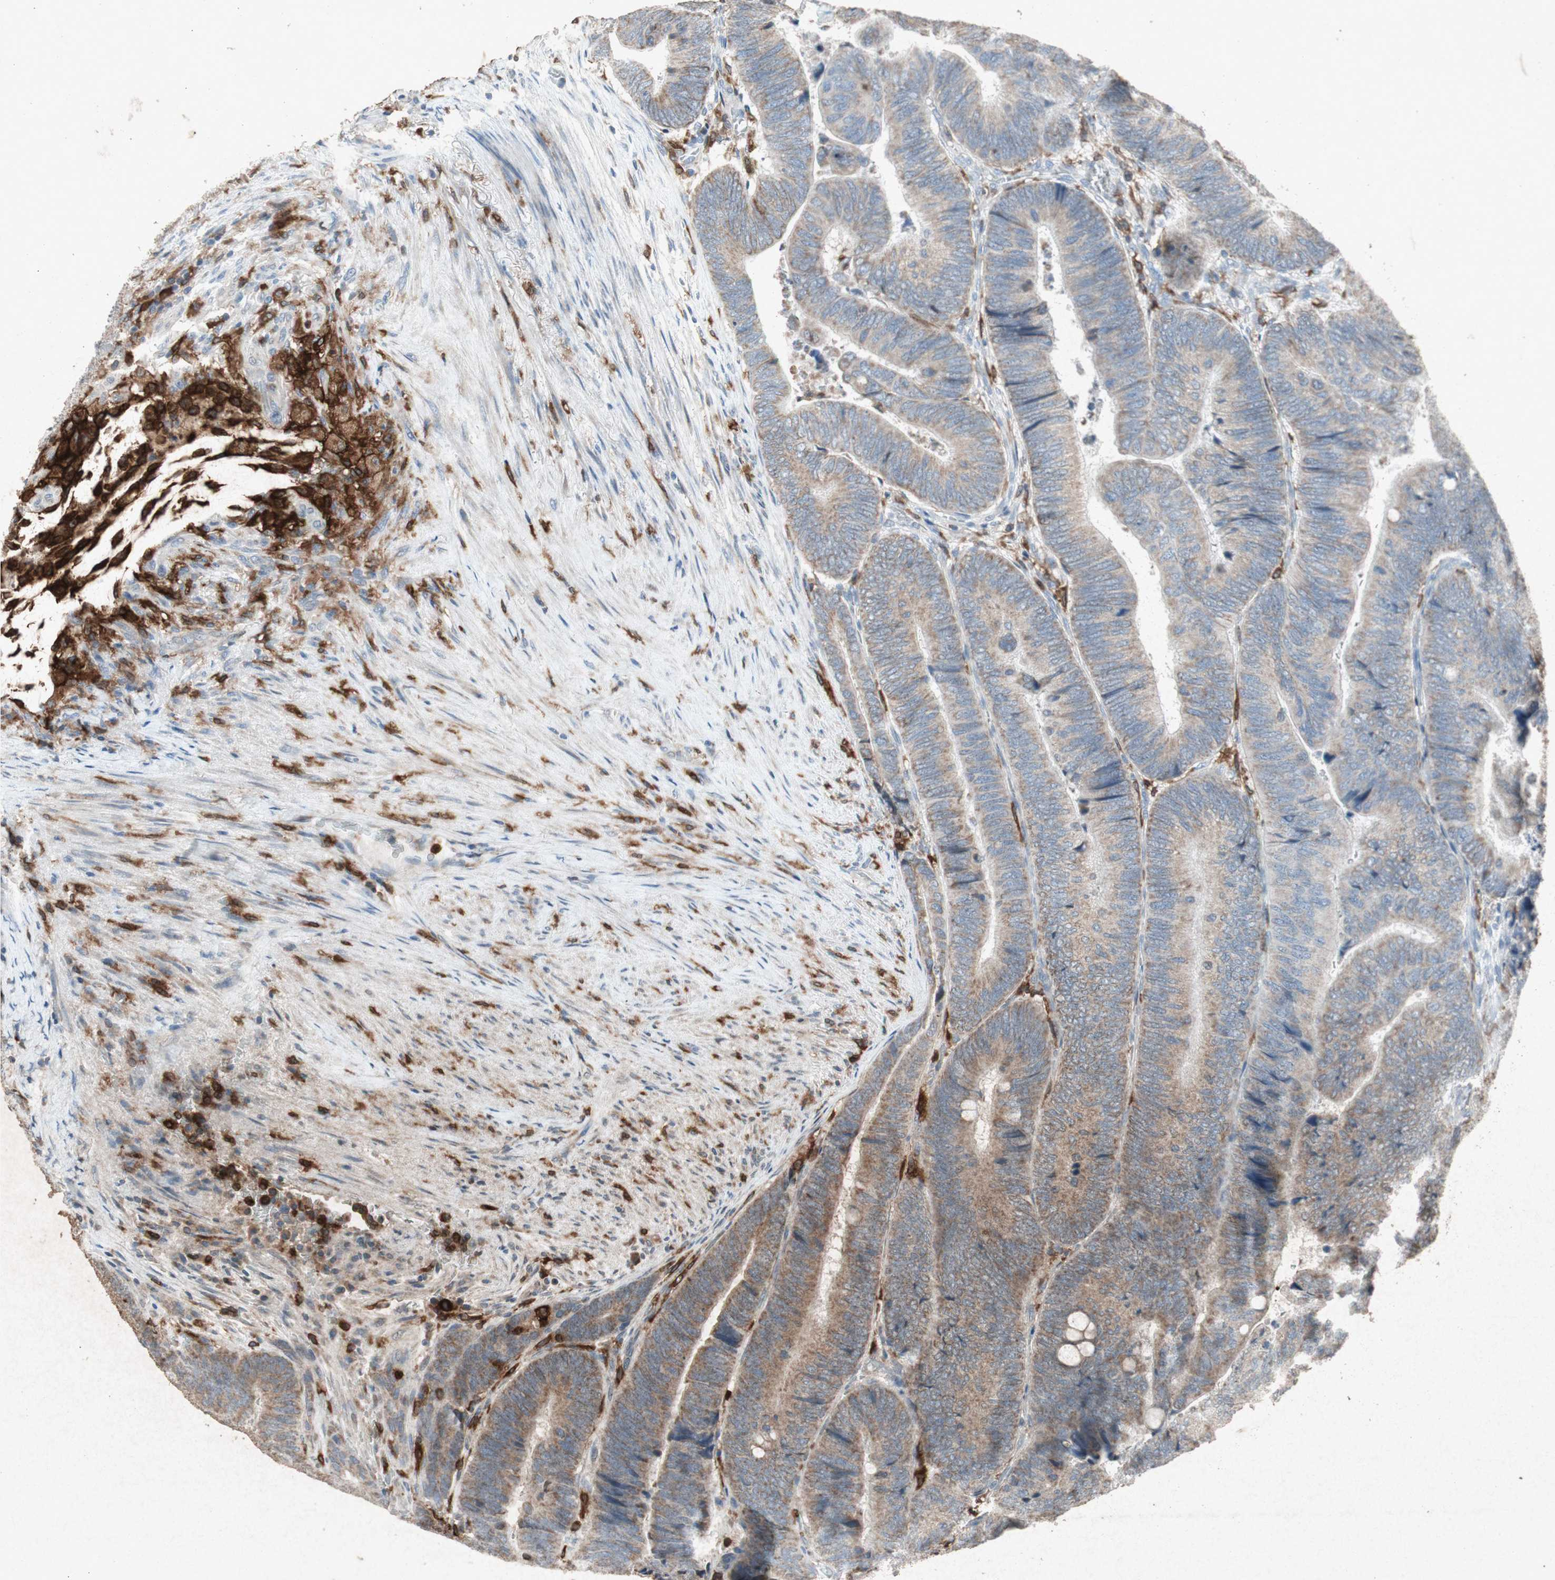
{"staining": {"intensity": "moderate", "quantity": "25%-75%", "location": "cytoplasmic/membranous"}, "tissue": "colorectal cancer", "cell_type": "Tumor cells", "image_type": "cancer", "snomed": [{"axis": "morphology", "description": "Normal tissue, NOS"}, {"axis": "morphology", "description": "Adenocarcinoma, NOS"}, {"axis": "topography", "description": "Rectum"}, {"axis": "topography", "description": "Peripheral nerve tissue"}], "caption": "Moderate cytoplasmic/membranous protein staining is present in approximately 25%-75% of tumor cells in colorectal cancer.", "gene": "TYROBP", "patient": {"sex": "male", "age": 92}}